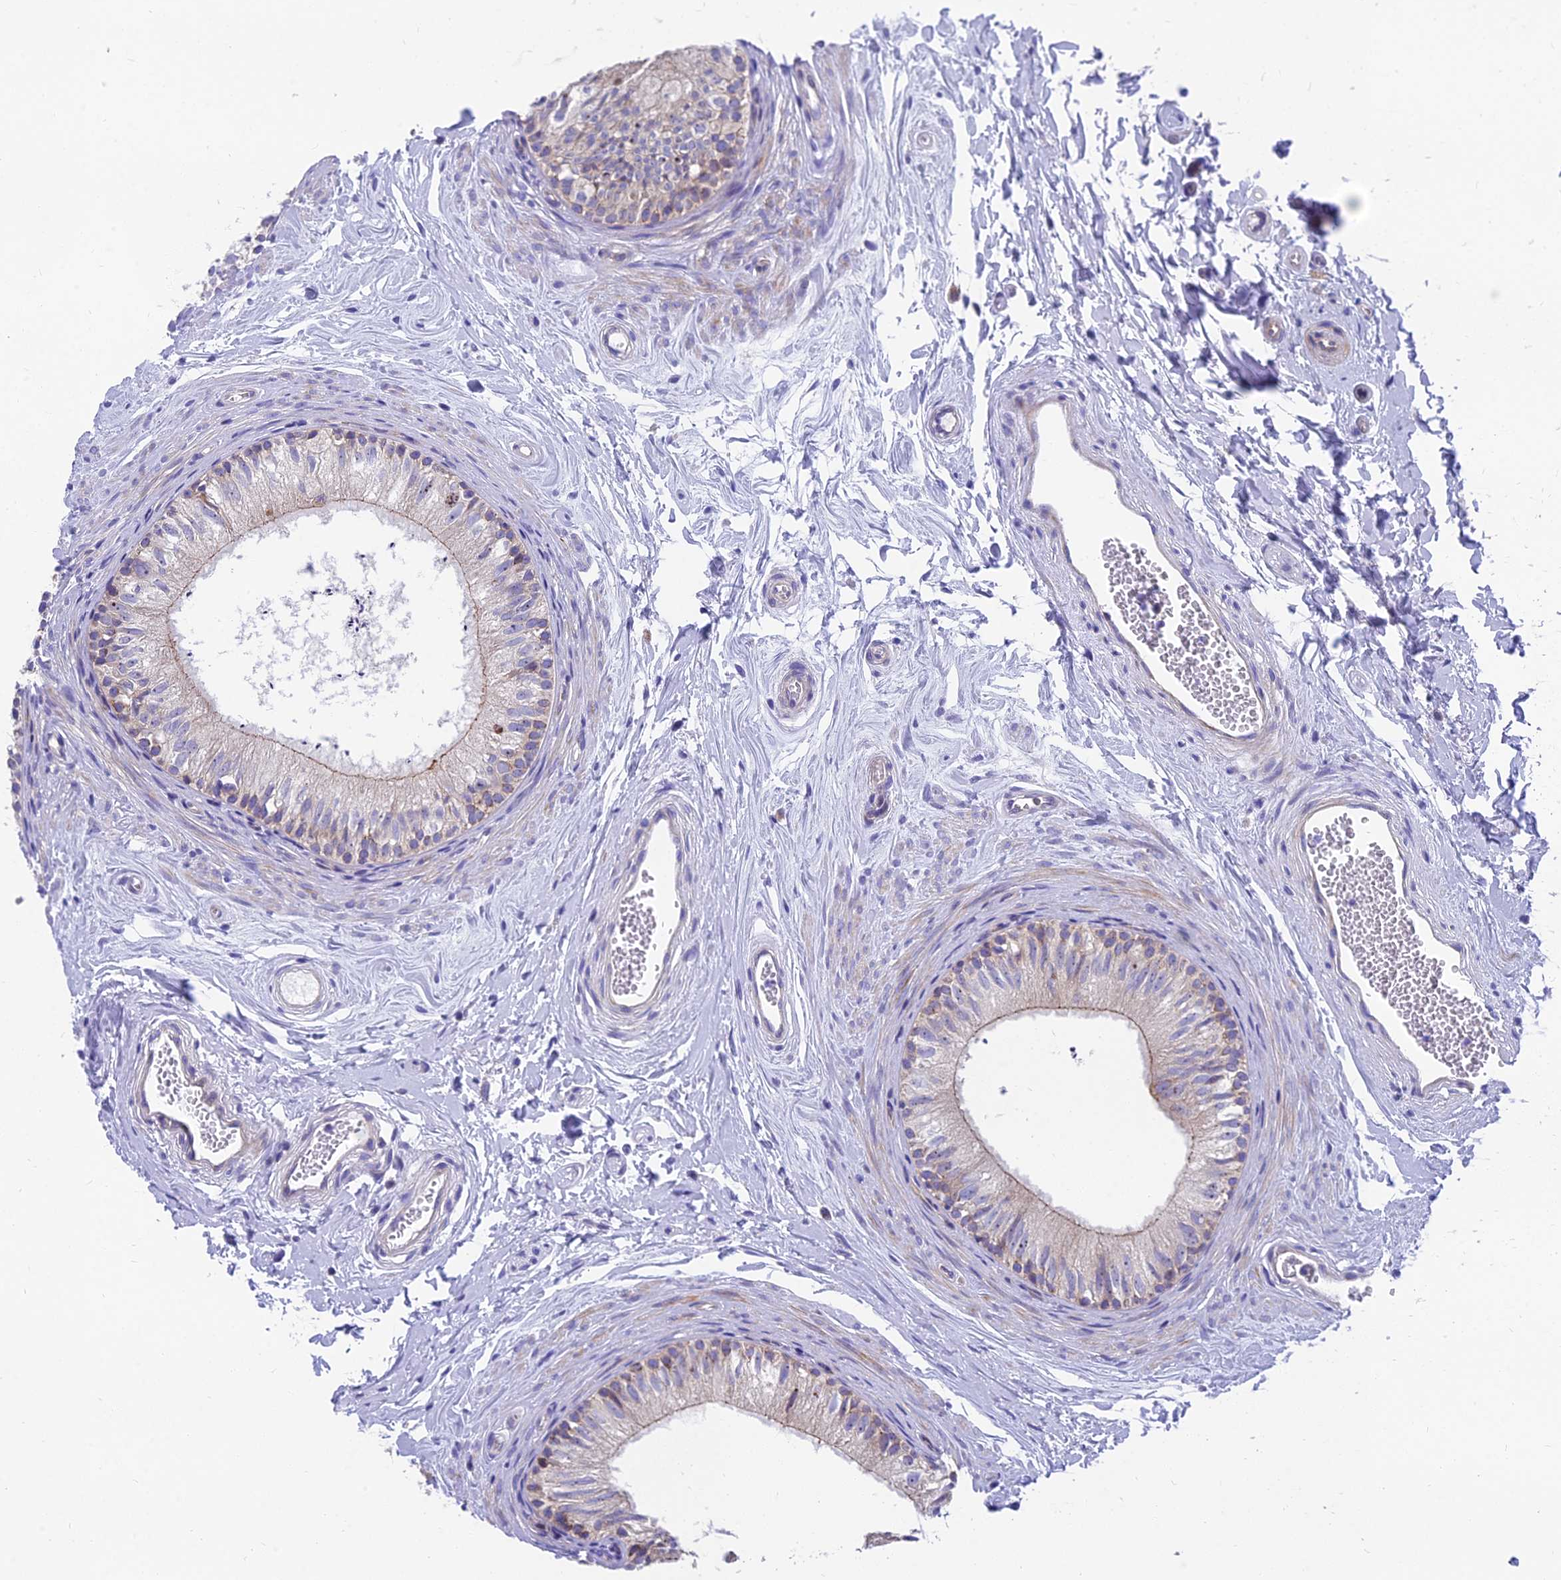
{"staining": {"intensity": "moderate", "quantity": "25%-75%", "location": "cytoplasmic/membranous"}, "tissue": "epididymis", "cell_type": "Glandular cells", "image_type": "normal", "snomed": [{"axis": "morphology", "description": "Normal tissue, NOS"}, {"axis": "topography", "description": "Epididymis"}], "caption": "Immunohistochemical staining of benign human epididymis exhibits medium levels of moderate cytoplasmic/membranous staining in approximately 25%-75% of glandular cells. (brown staining indicates protein expression, while blue staining denotes nuclei).", "gene": "MVB12A", "patient": {"sex": "male", "age": 56}}